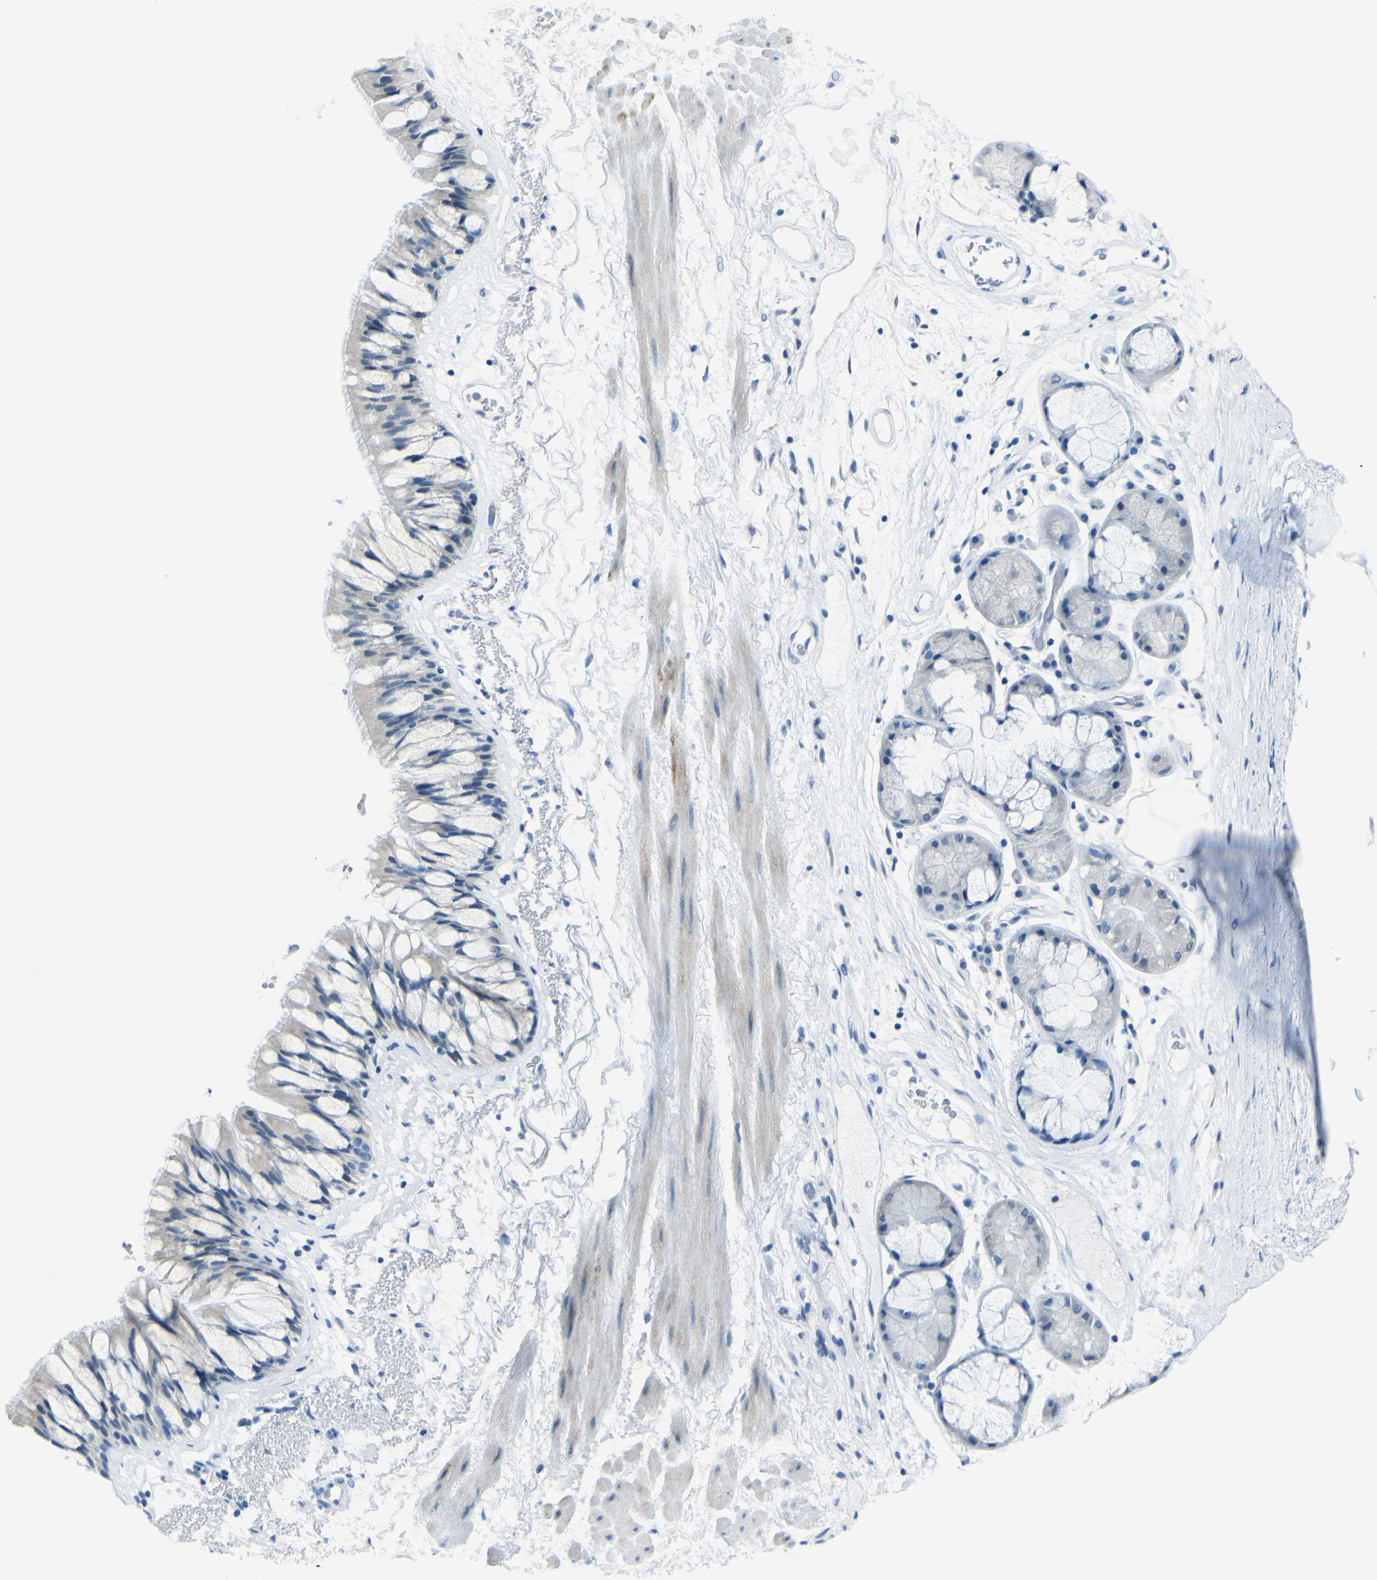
{"staining": {"intensity": "negative", "quantity": "none", "location": "none"}, "tissue": "bronchus", "cell_type": "Respiratory epithelial cells", "image_type": "normal", "snomed": [{"axis": "morphology", "description": "Normal tissue, NOS"}, {"axis": "topography", "description": "Bronchus"}], "caption": "A photomicrograph of human bronchus is negative for staining in respiratory epithelial cells.", "gene": "PHKG1", "patient": {"sex": "male", "age": 66}}